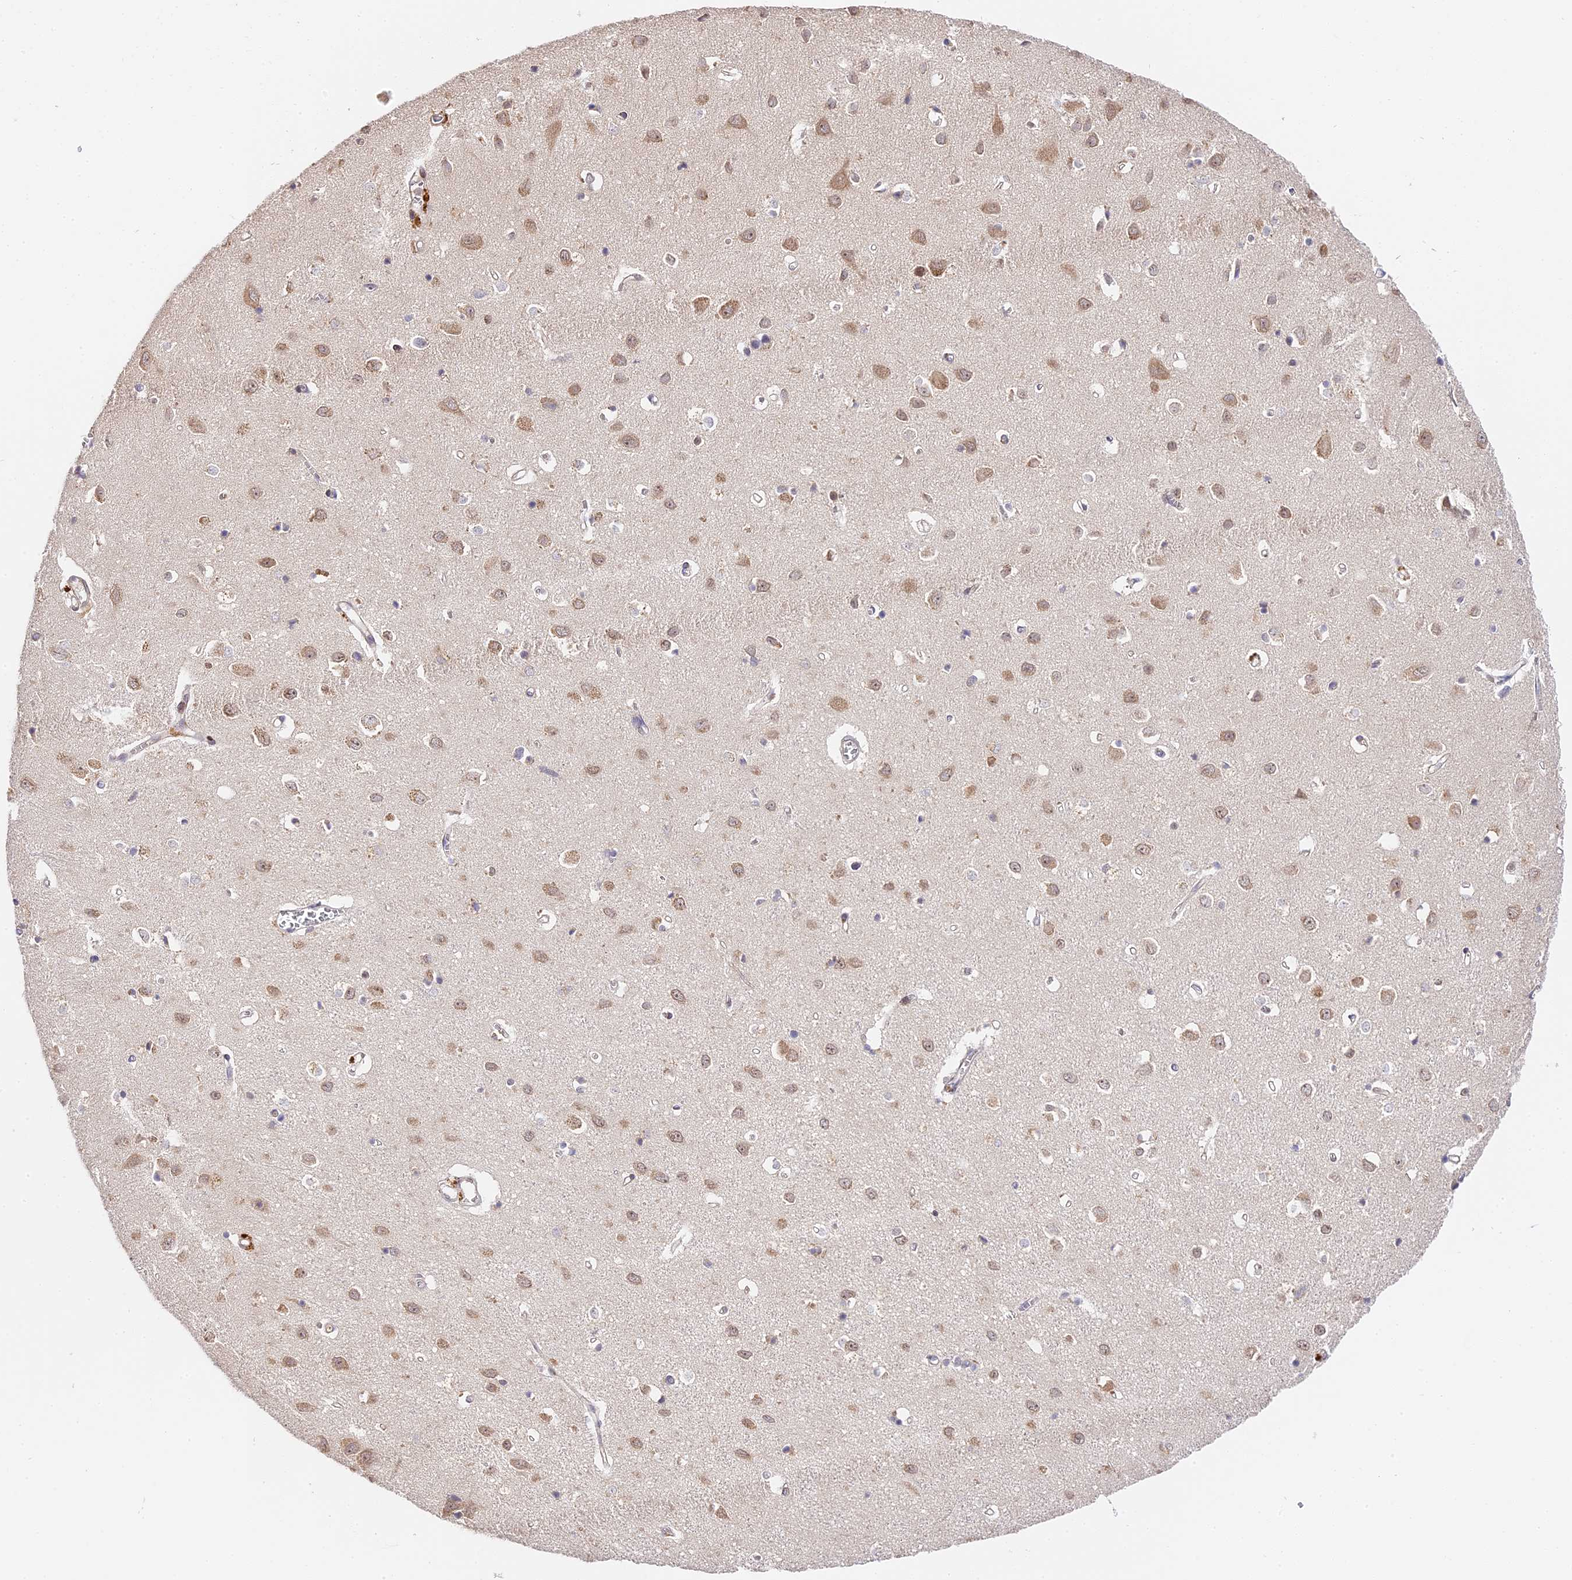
{"staining": {"intensity": "weak", "quantity": ">75%", "location": "cytoplasmic/membranous"}, "tissue": "cerebral cortex", "cell_type": "Endothelial cells", "image_type": "normal", "snomed": [{"axis": "morphology", "description": "Normal tissue, NOS"}, {"axis": "topography", "description": "Cerebral cortex"}], "caption": "IHC histopathology image of unremarkable cerebral cortex stained for a protein (brown), which displays low levels of weak cytoplasmic/membranous expression in about >75% of endothelial cells.", "gene": "IMPACT", "patient": {"sex": "female", "age": 64}}